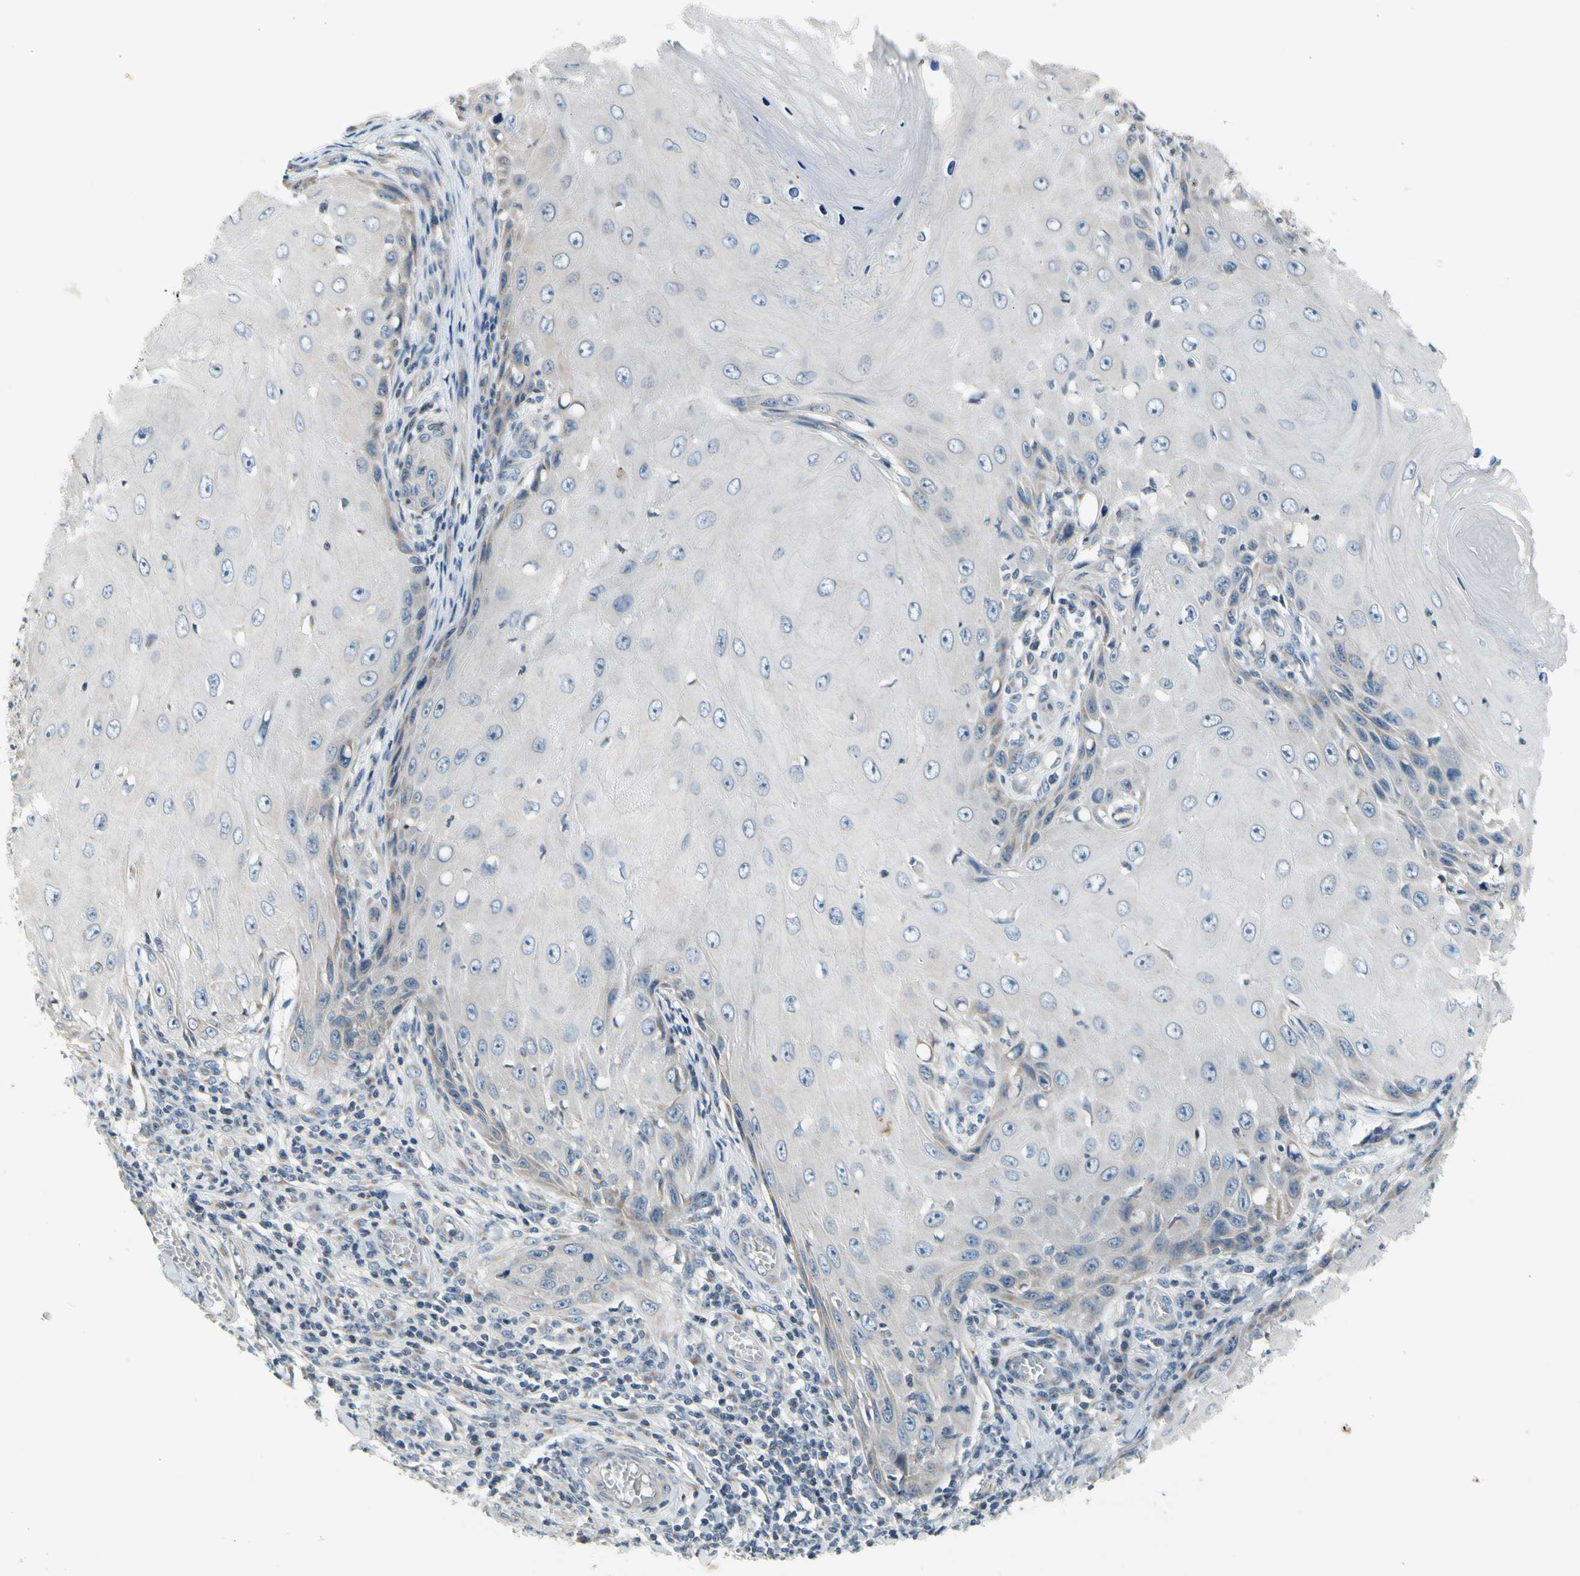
{"staining": {"intensity": "negative", "quantity": "none", "location": "none"}, "tissue": "skin cancer", "cell_type": "Tumor cells", "image_type": "cancer", "snomed": [{"axis": "morphology", "description": "Squamous cell carcinoma, NOS"}, {"axis": "topography", "description": "Skin"}], "caption": "This is a micrograph of IHC staining of skin cancer, which shows no staining in tumor cells.", "gene": "SOX30", "patient": {"sex": "female", "age": 73}}